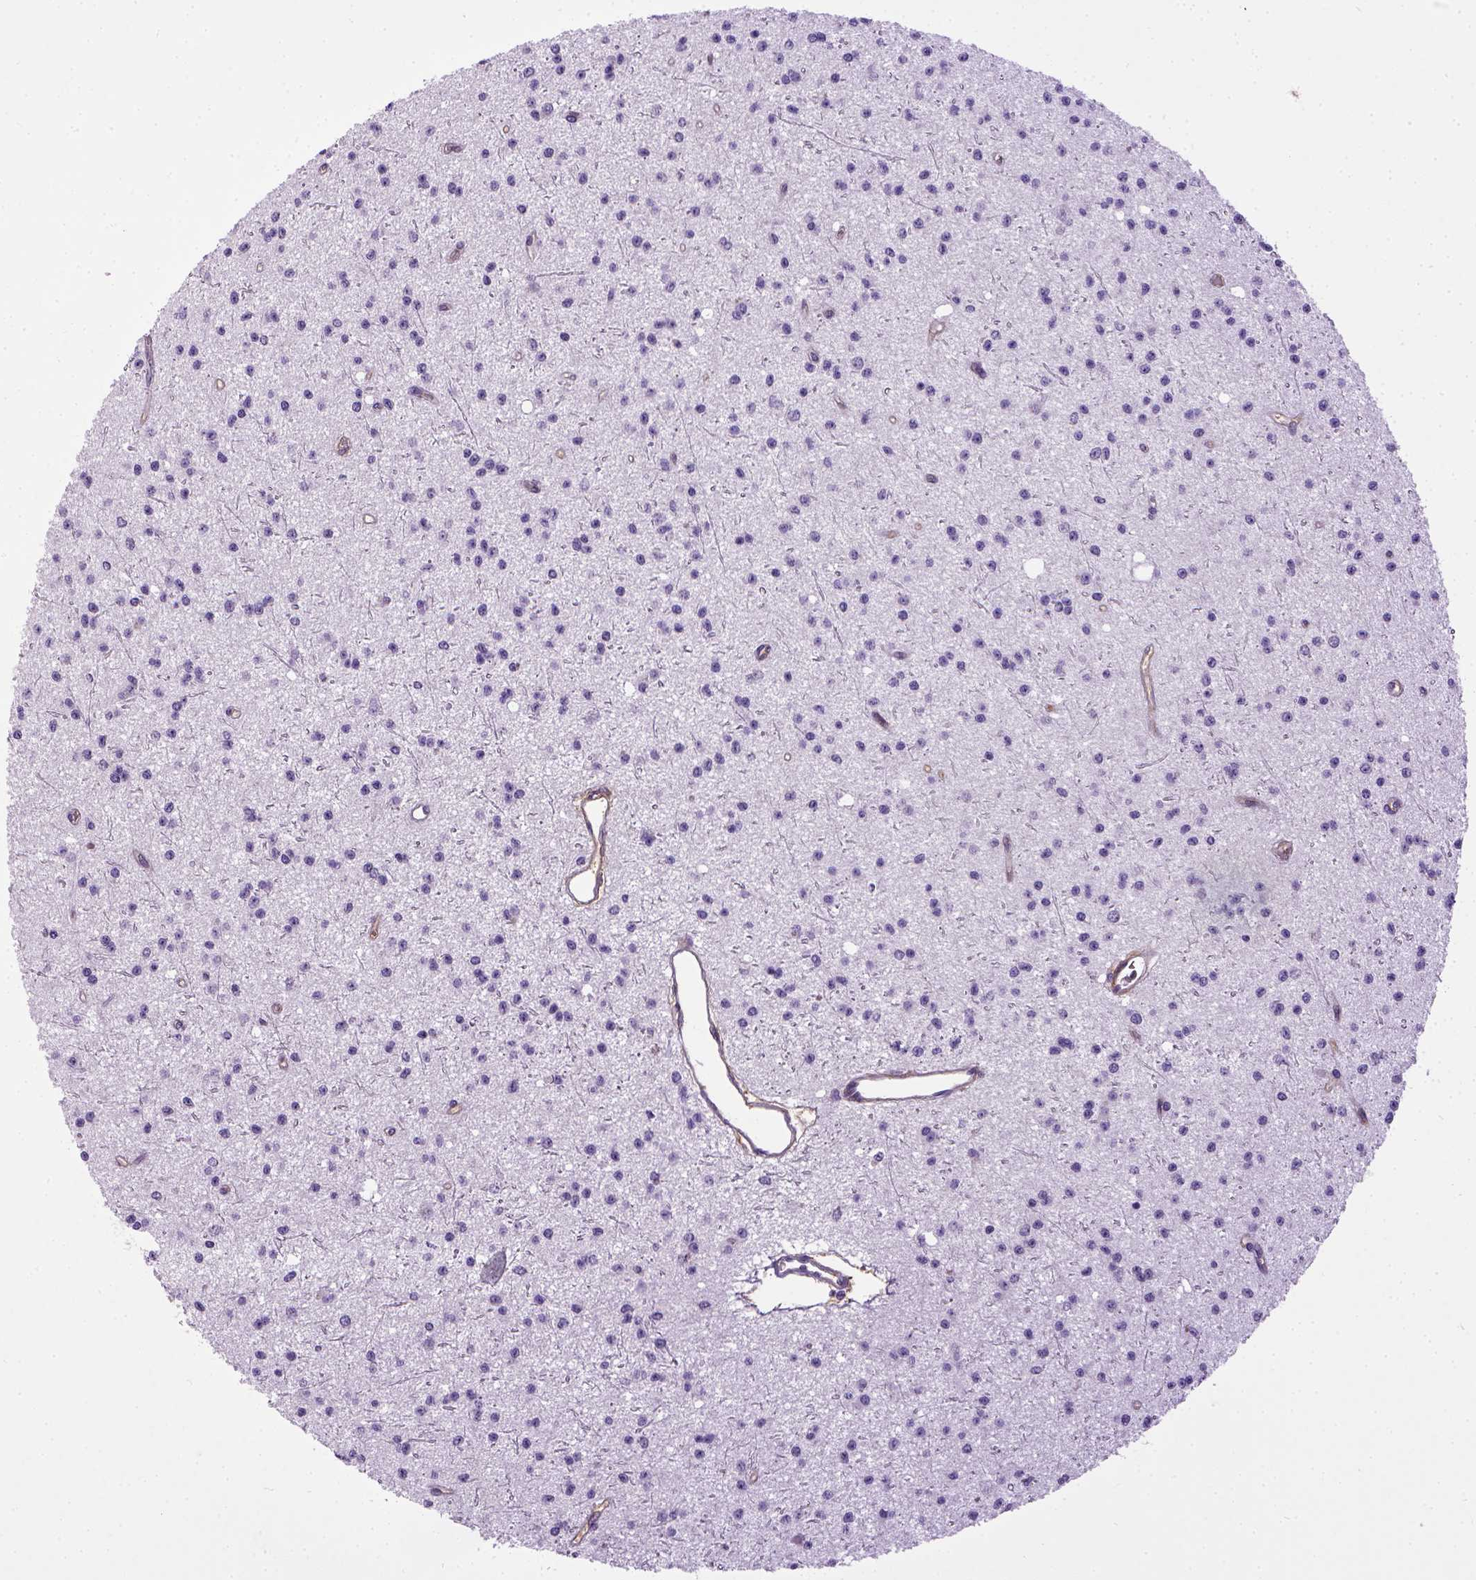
{"staining": {"intensity": "negative", "quantity": "none", "location": "none"}, "tissue": "glioma", "cell_type": "Tumor cells", "image_type": "cancer", "snomed": [{"axis": "morphology", "description": "Glioma, malignant, Low grade"}, {"axis": "topography", "description": "Brain"}], "caption": "Image shows no protein expression in tumor cells of glioma tissue.", "gene": "ENG", "patient": {"sex": "male", "age": 27}}